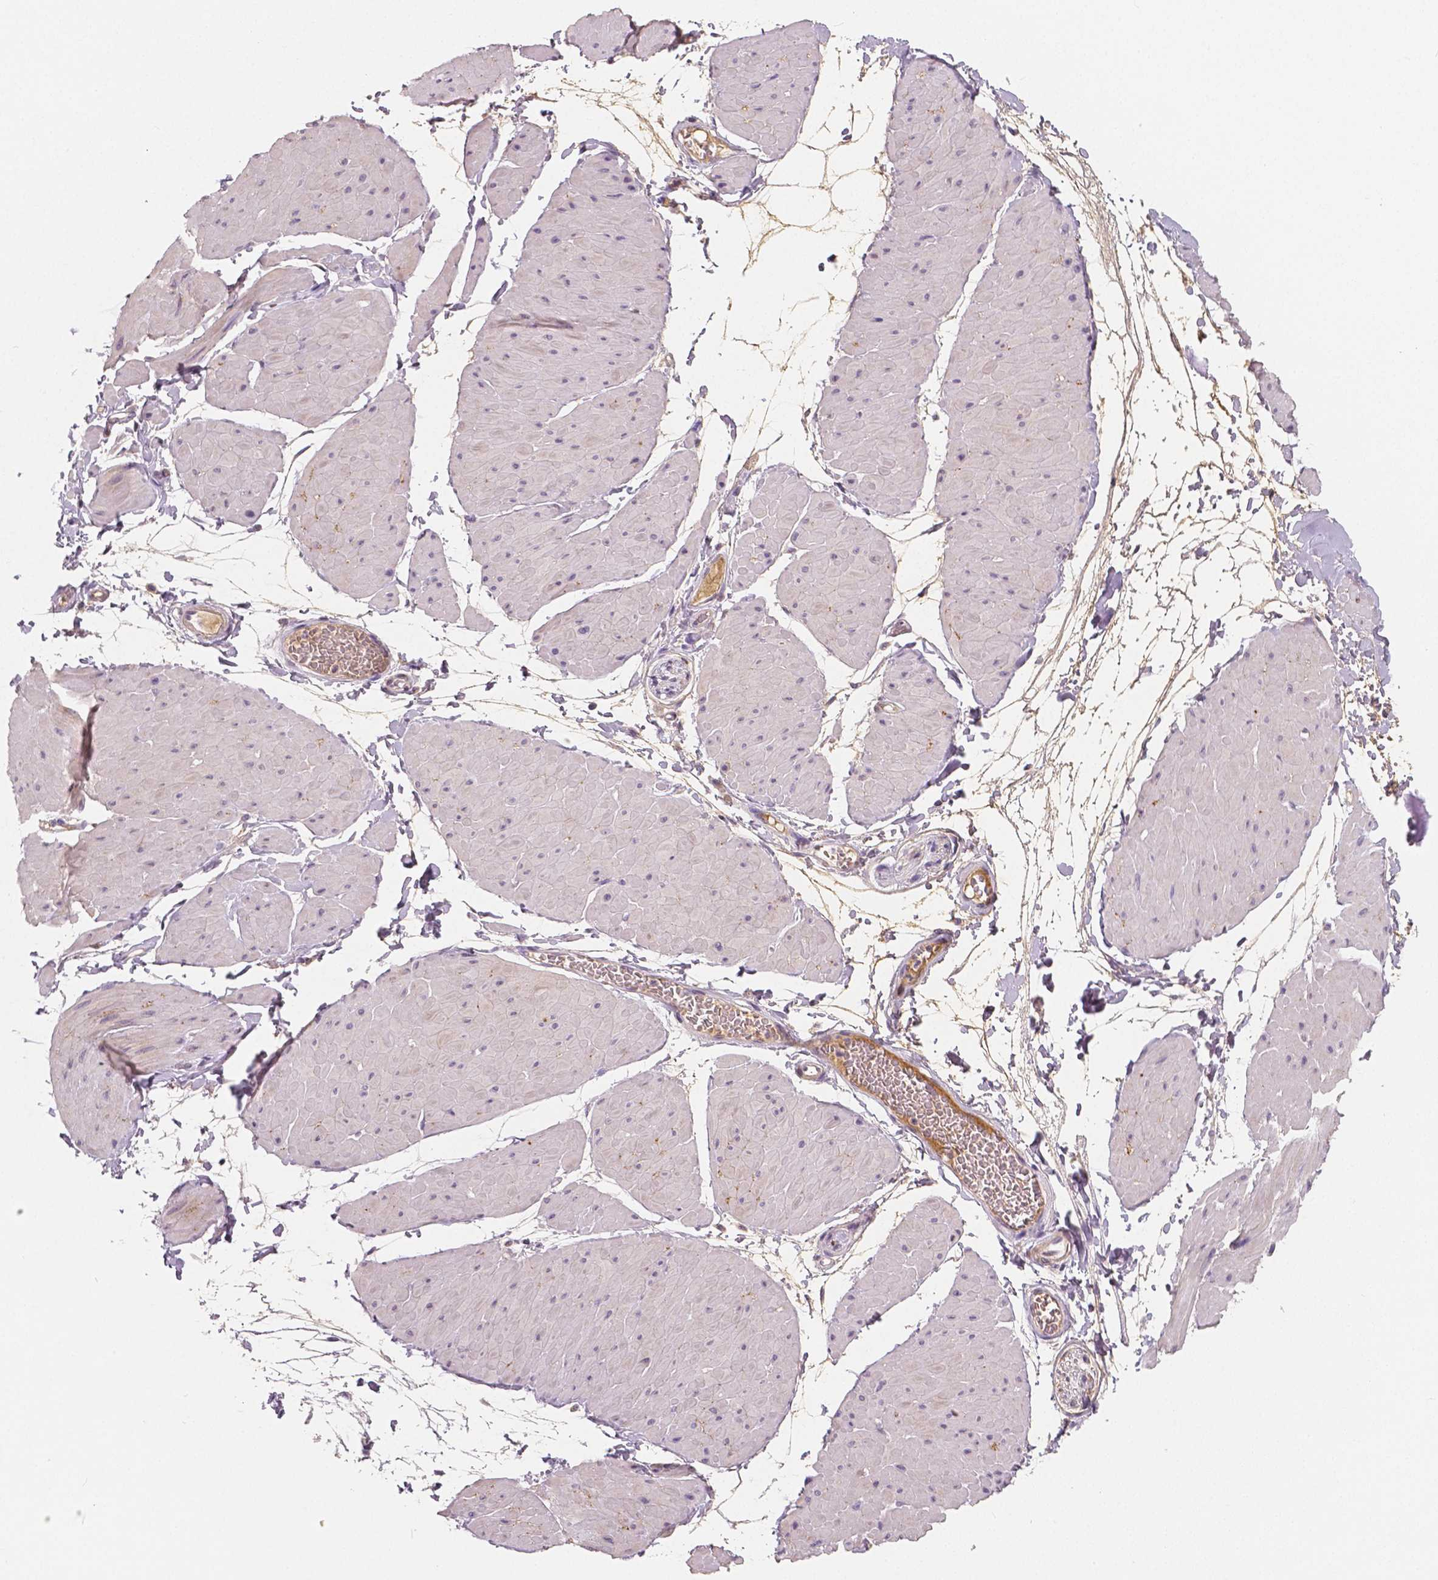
{"staining": {"intensity": "negative", "quantity": "none", "location": "none"}, "tissue": "adipose tissue", "cell_type": "Adipocytes", "image_type": "normal", "snomed": [{"axis": "morphology", "description": "Normal tissue, NOS"}, {"axis": "topography", "description": "Smooth muscle"}, {"axis": "topography", "description": "Peripheral nerve tissue"}], "caption": "Adipocytes show no significant protein staining in normal adipose tissue.", "gene": "APOA4", "patient": {"sex": "male", "age": 58}}